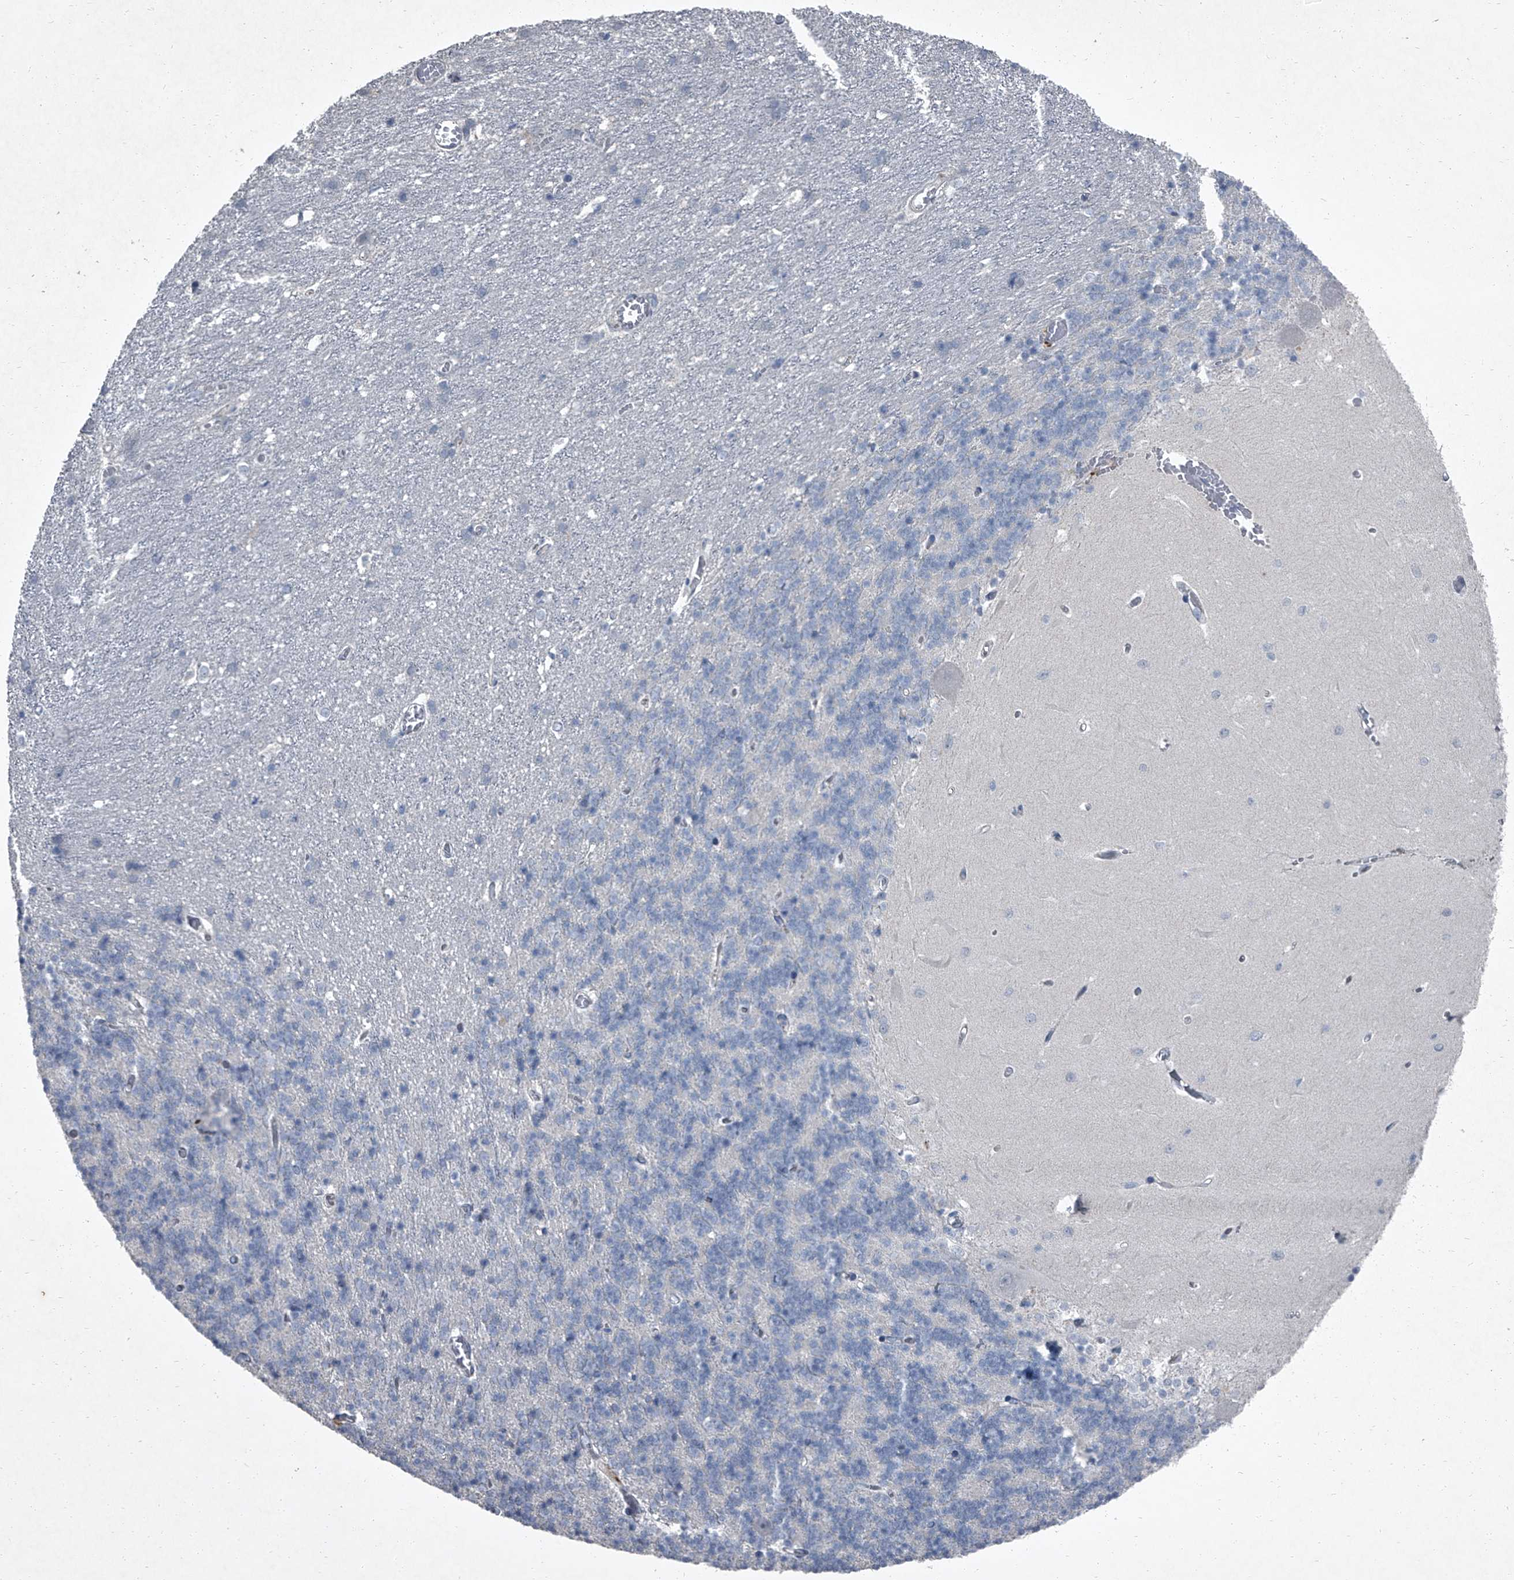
{"staining": {"intensity": "negative", "quantity": "none", "location": "none"}, "tissue": "cerebellum", "cell_type": "Cells in granular layer", "image_type": "normal", "snomed": [{"axis": "morphology", "description": "Normal tissue, NOS"}, {"axis": "topography", "description": "Cerebellum"}], "caption": "High power microscopy image of an immunohistochemistry (IHC) image of normal cerebellum, revealing no significant staining in cells in granular layer. (DAB (3,3'-diaminobenzidine) IHC with hematoxylin counter stain).", "gene": "HEPHL1", "patient": {"sex": "male", "age": 37}}